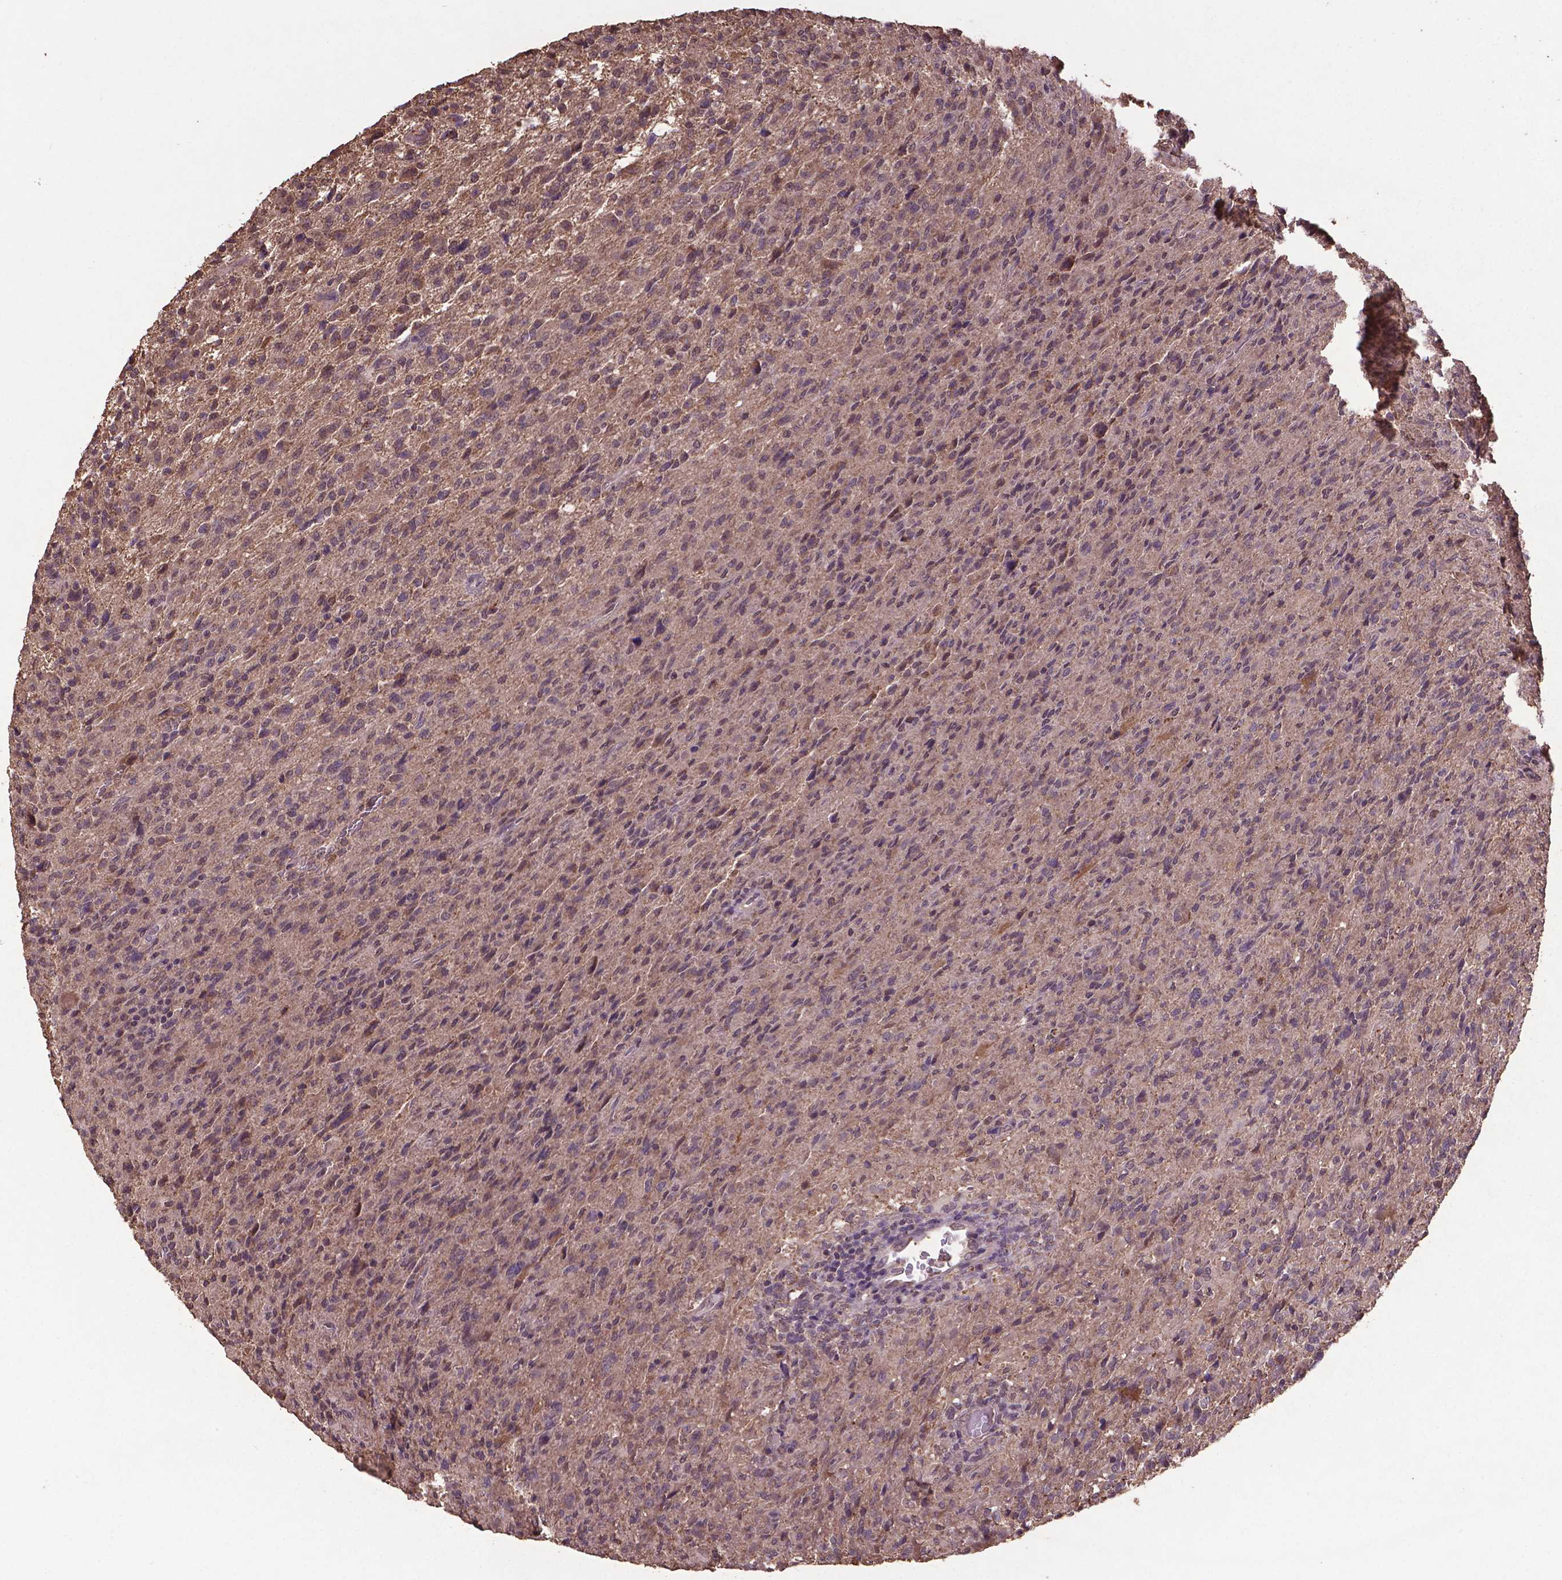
{"staining": {"intensity": "negative", "quantity": "none", "location": "none"}, "tissue": "glioma", "cell_type": "Tumor cells", "image_type": "cancer", "snomed": [{"axis": "morphology", "description": "Glioma, malignant, High grade"}, {"axis": "topography", "description": "Brain"}], "caption": "The photomicrograph shows no staining of tumor cells in glioma.", "gene": "DCAF1", "patient": {"sex": "male", "age": 68}}